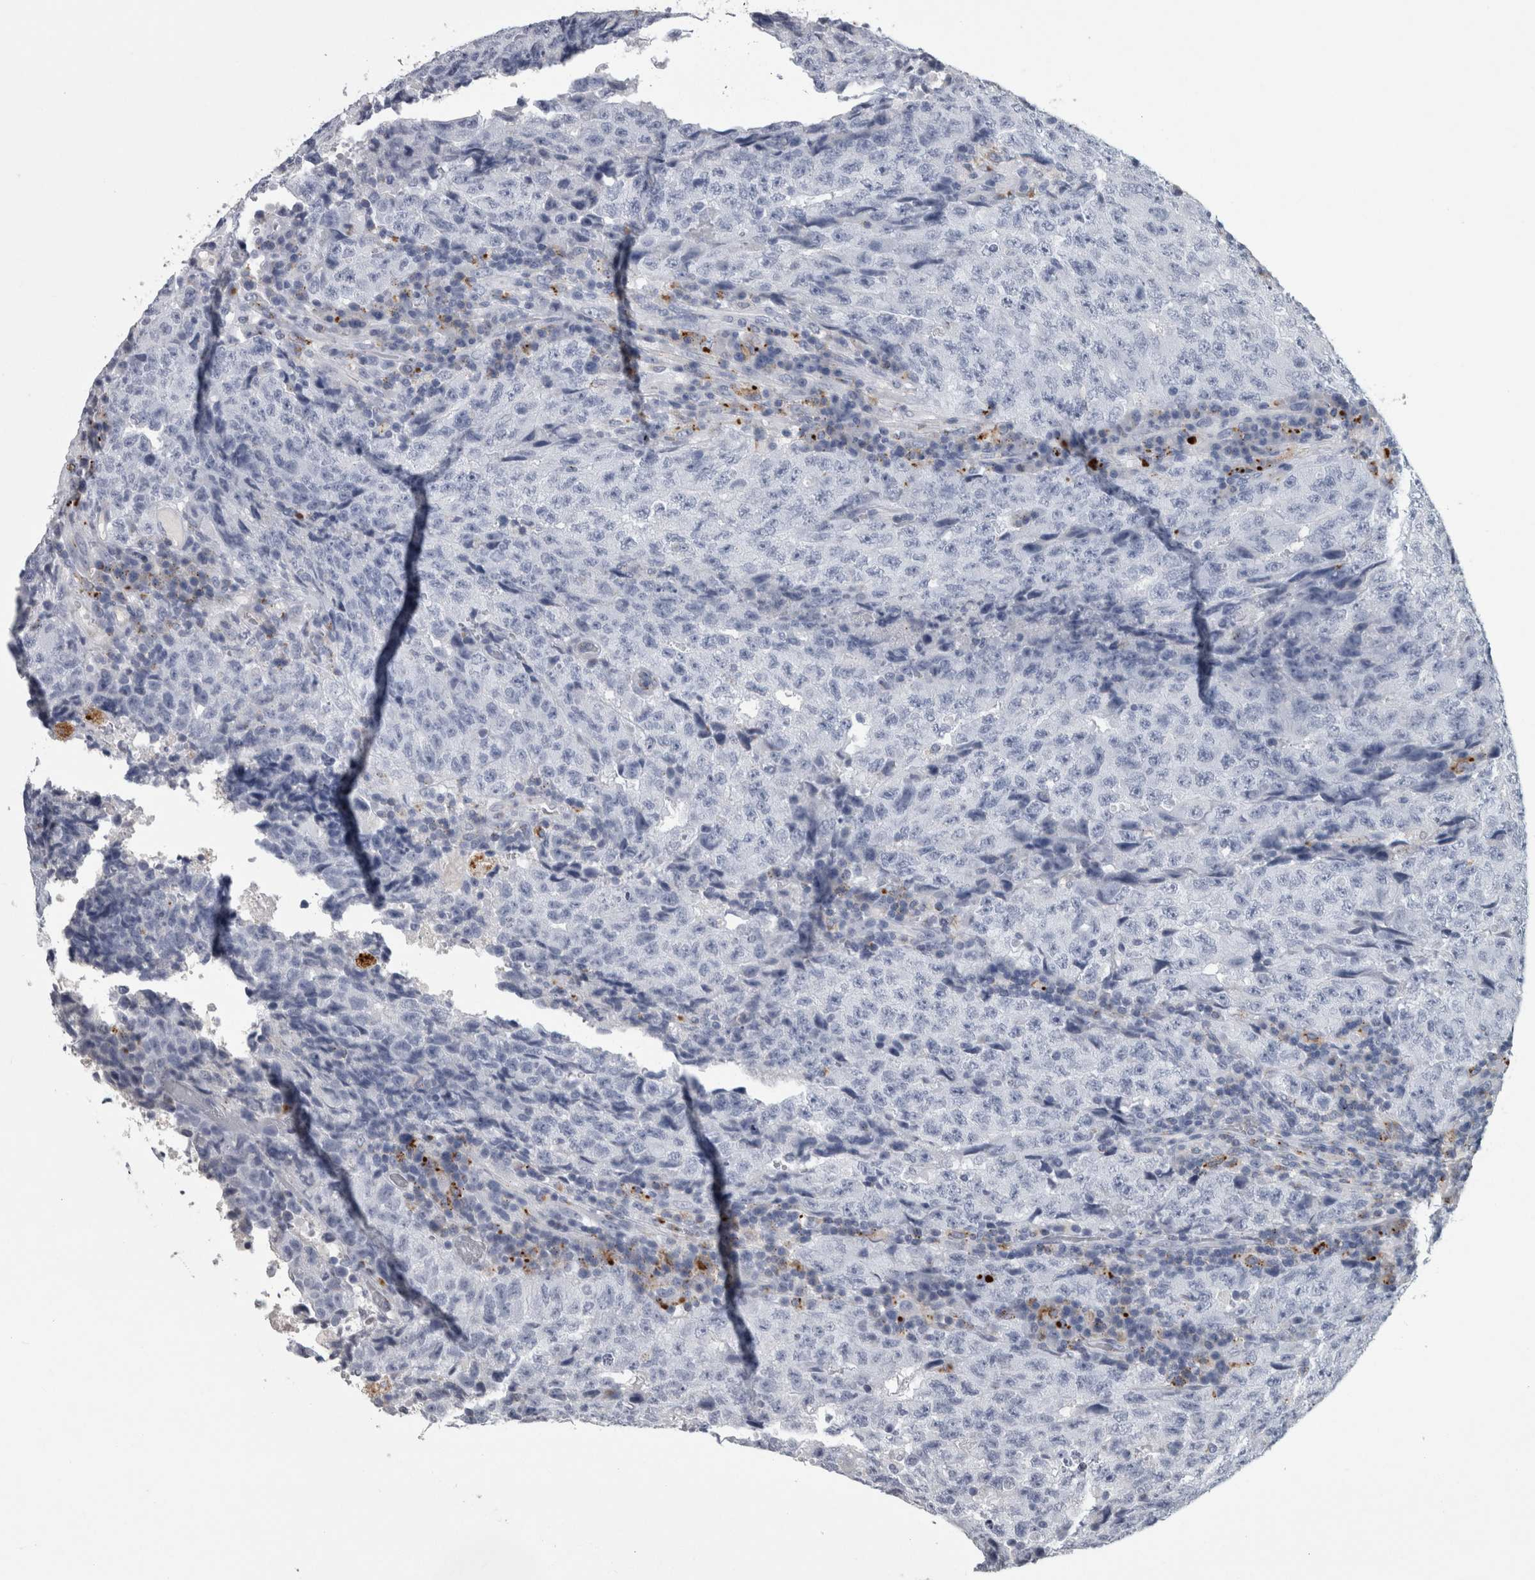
{"staining": {"intensity": "negative", "quantity": "none", "location": "none"}, "tissue": "testis cancer", "cell_type": "Tumor cells", "image_type": "cancer", "snomed": [{"axis": "morphology", "description": "Necrosis, NOS"}, {"axis": "morphology", "description": "Carcinoma, Embryonal, NOS"}, {"axis": "topography", "description": "Testis"}], "caption": "Embryonal carcinoma (testis) was stained to show a protein in brown. There is no significant staining in tumor cells.", "gene": "DPP7", "patient": {"sex": "male", "age": 19}}